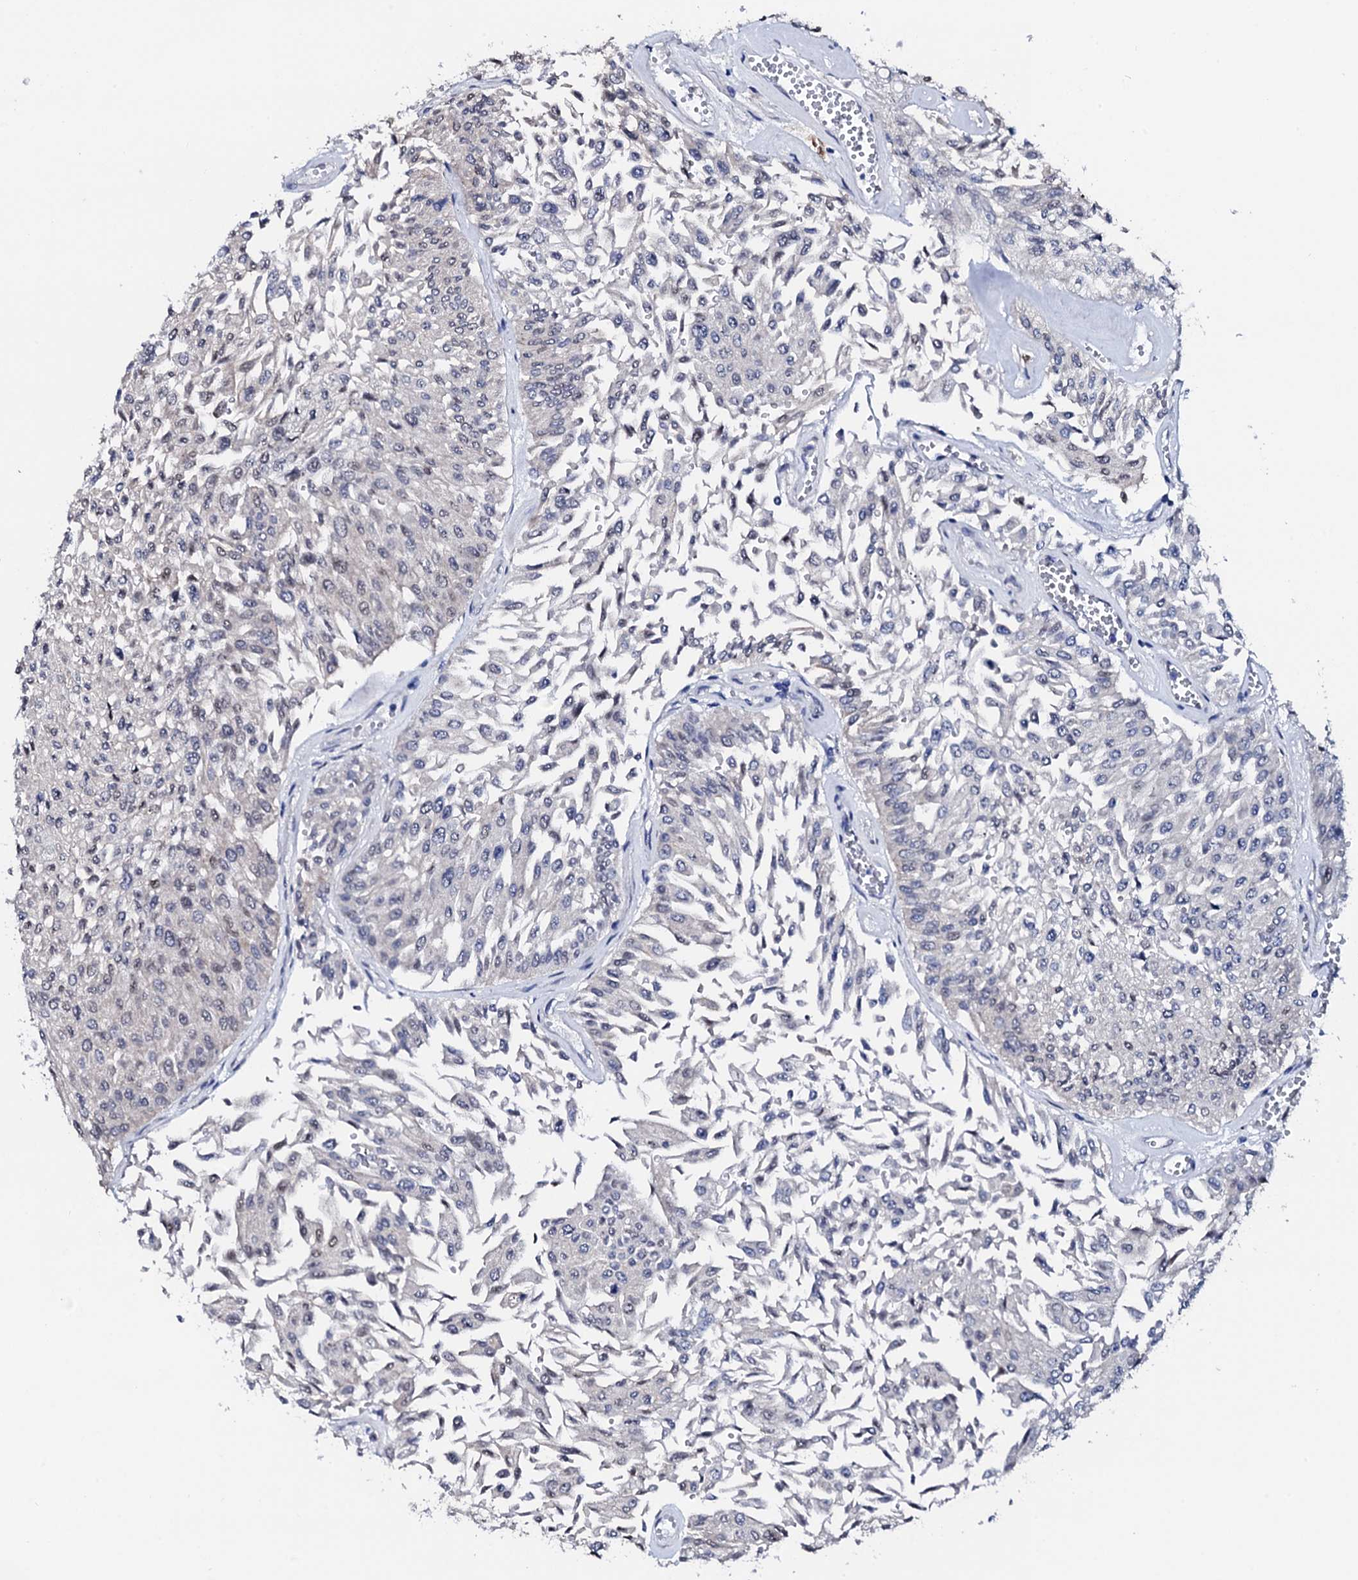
{"staining": {"intensity": "negative", "quantity": "none", "location": "none"}, "tissue": "urothelial cancer", "cell_type": "Tumor cells", "image_type": "cancer", "snomed": [{"axis": "morphology", "description": "Urothelial carcinoma, Low grade"}, {"axis": "topography", "description": "Urinary bladder"}], "caption": "This is an immunohistochemistry photomicrograph of urothelial carcinoma (low-grade). There is no positivity in tumor cells.", "gene": "TRDN", "patient": {"sex": "male", "age": 67}}